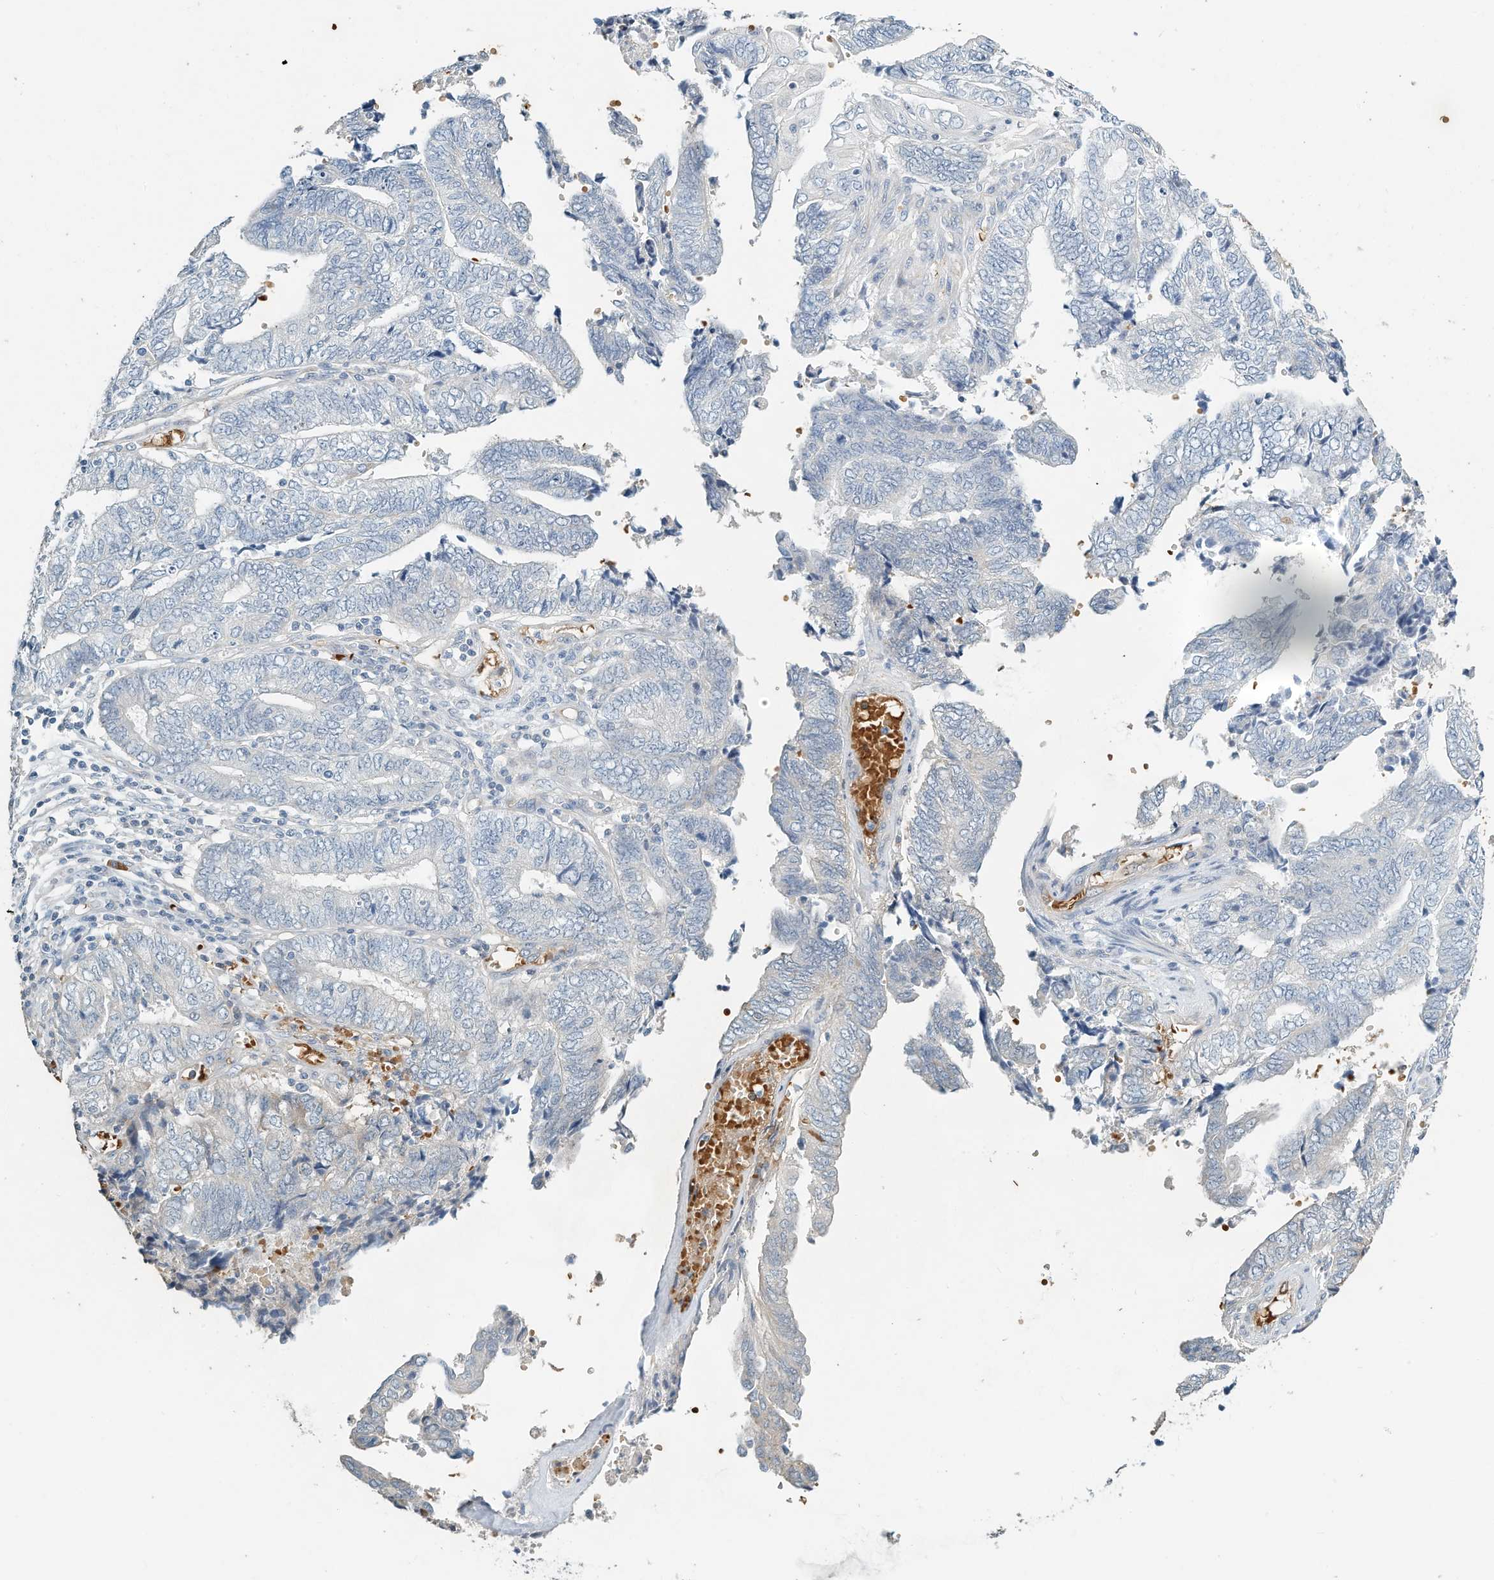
{"staining": {"intensity": "negative", "quantity": "none", "location": "none"}, "tissue": "endometrial cancer", "cell_type": "Tumor cells", "image_type": "cancer", "snomed": [{"axis": "morphology", "description": "Adenocarcinoma, NOS"}, {"axis": "topography", "description": "Uterus"}, {"axis": "topography", "description": "Endometrium"}], "caption": "Immunohistochemistry image of human endometrial adenocarcinoma stained for a protein (brown), which shows no staining in tumor cells.", "gene": "RCAN3", "patient": {"sex": "female", "age": 70}}